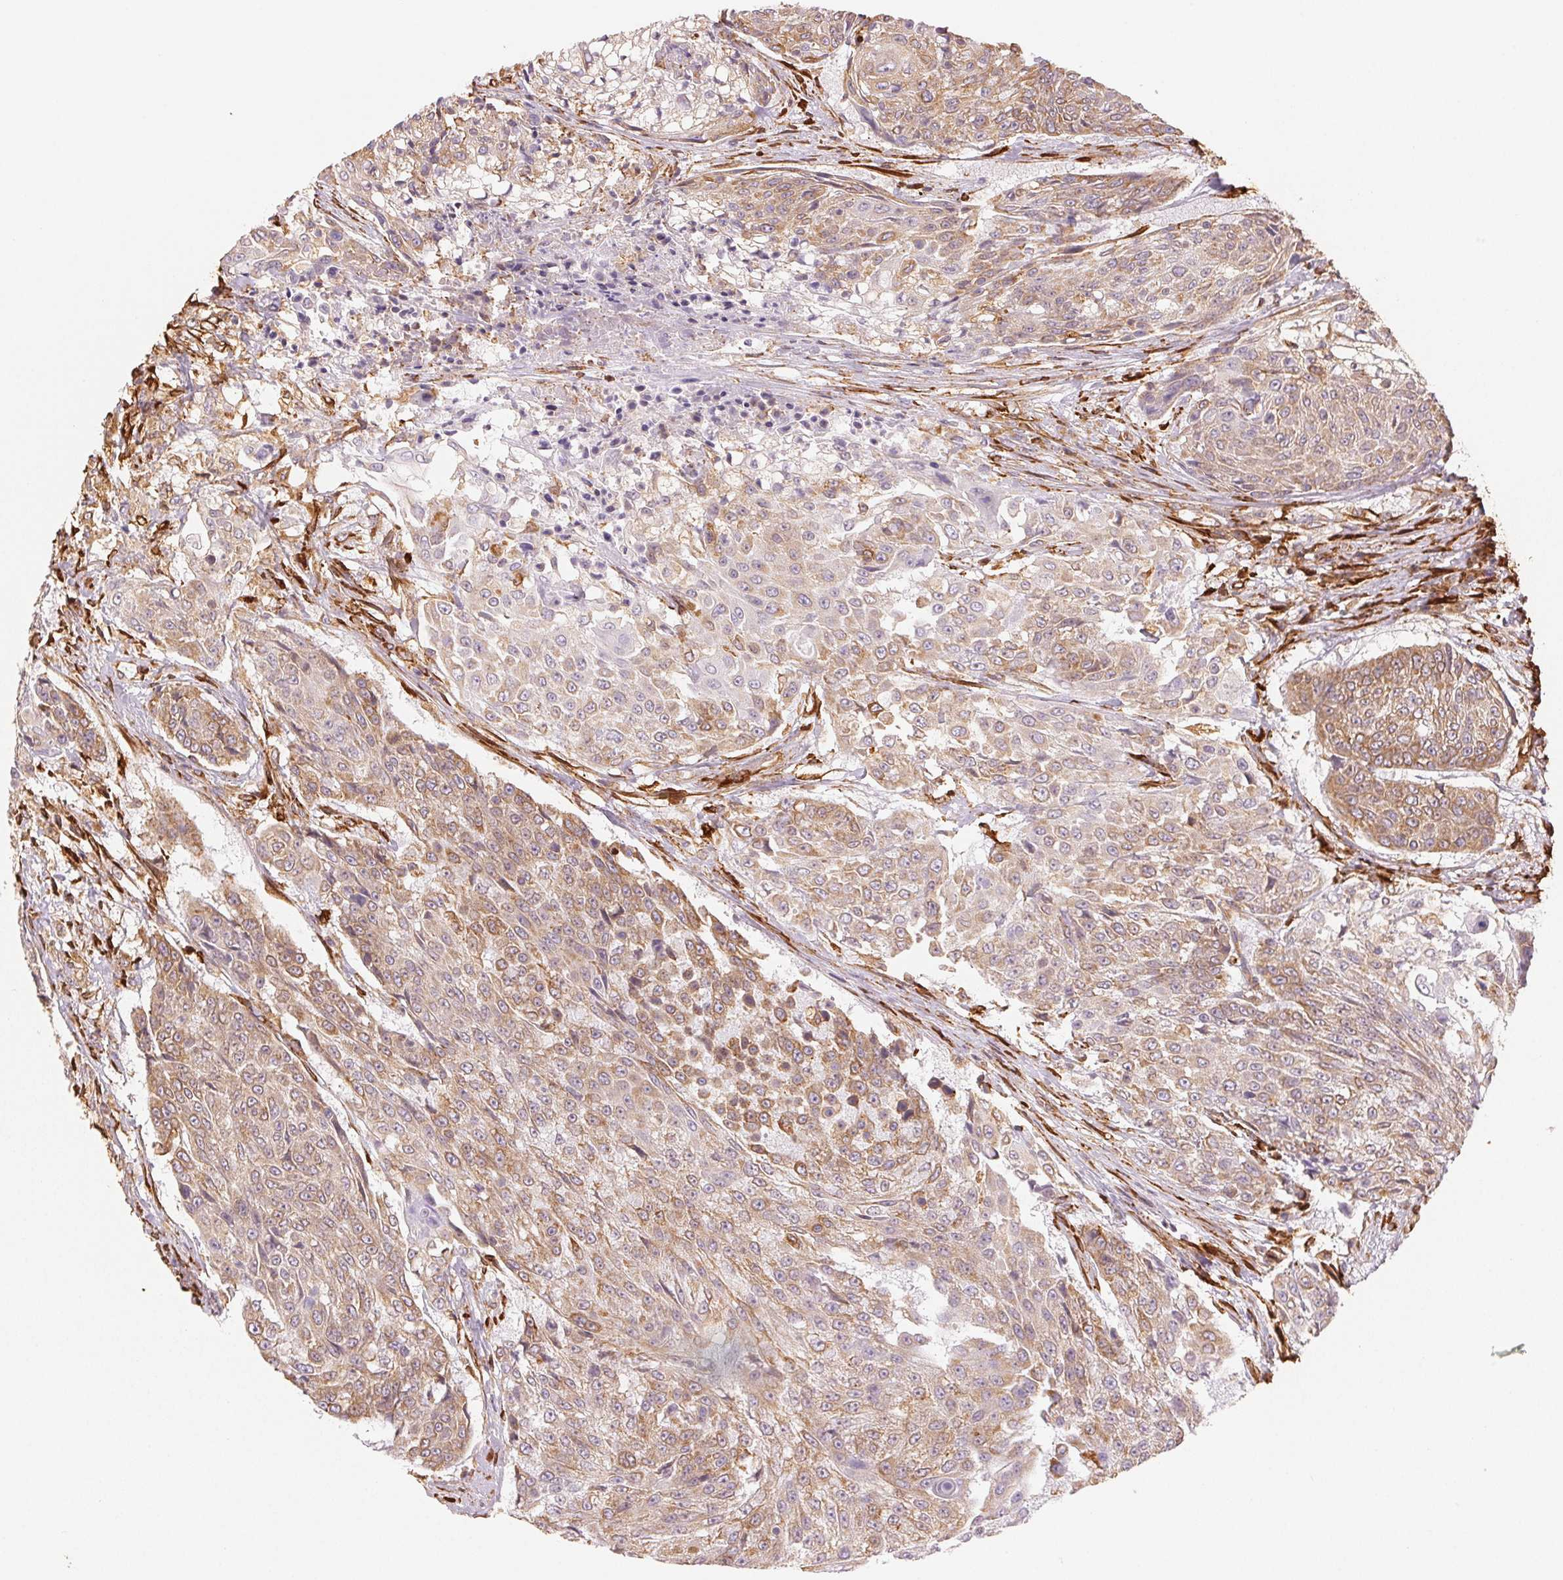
{"staining": {"intensity": "moderate", "quantity": "25%-75%", "location": "cytoplasmic/membranous"}, "tissue": "urothelial cancer", "cell_type": "Tumor cells", "image_type": "cancer", "snomed": [{"axis": "morphology", "description": "Urothelial carcinoma, High grade"}, {"axis": "topography", "description": "Urinary bladder"}], "caption": "The histopathology image demonstrates staining of urothelial cancer, revealing moderate cytoplasmic/membranous protein positivity (brown color) within tumor cells.", "gene": "RCN3", "patient": {"sex": "female", "age": 63}}